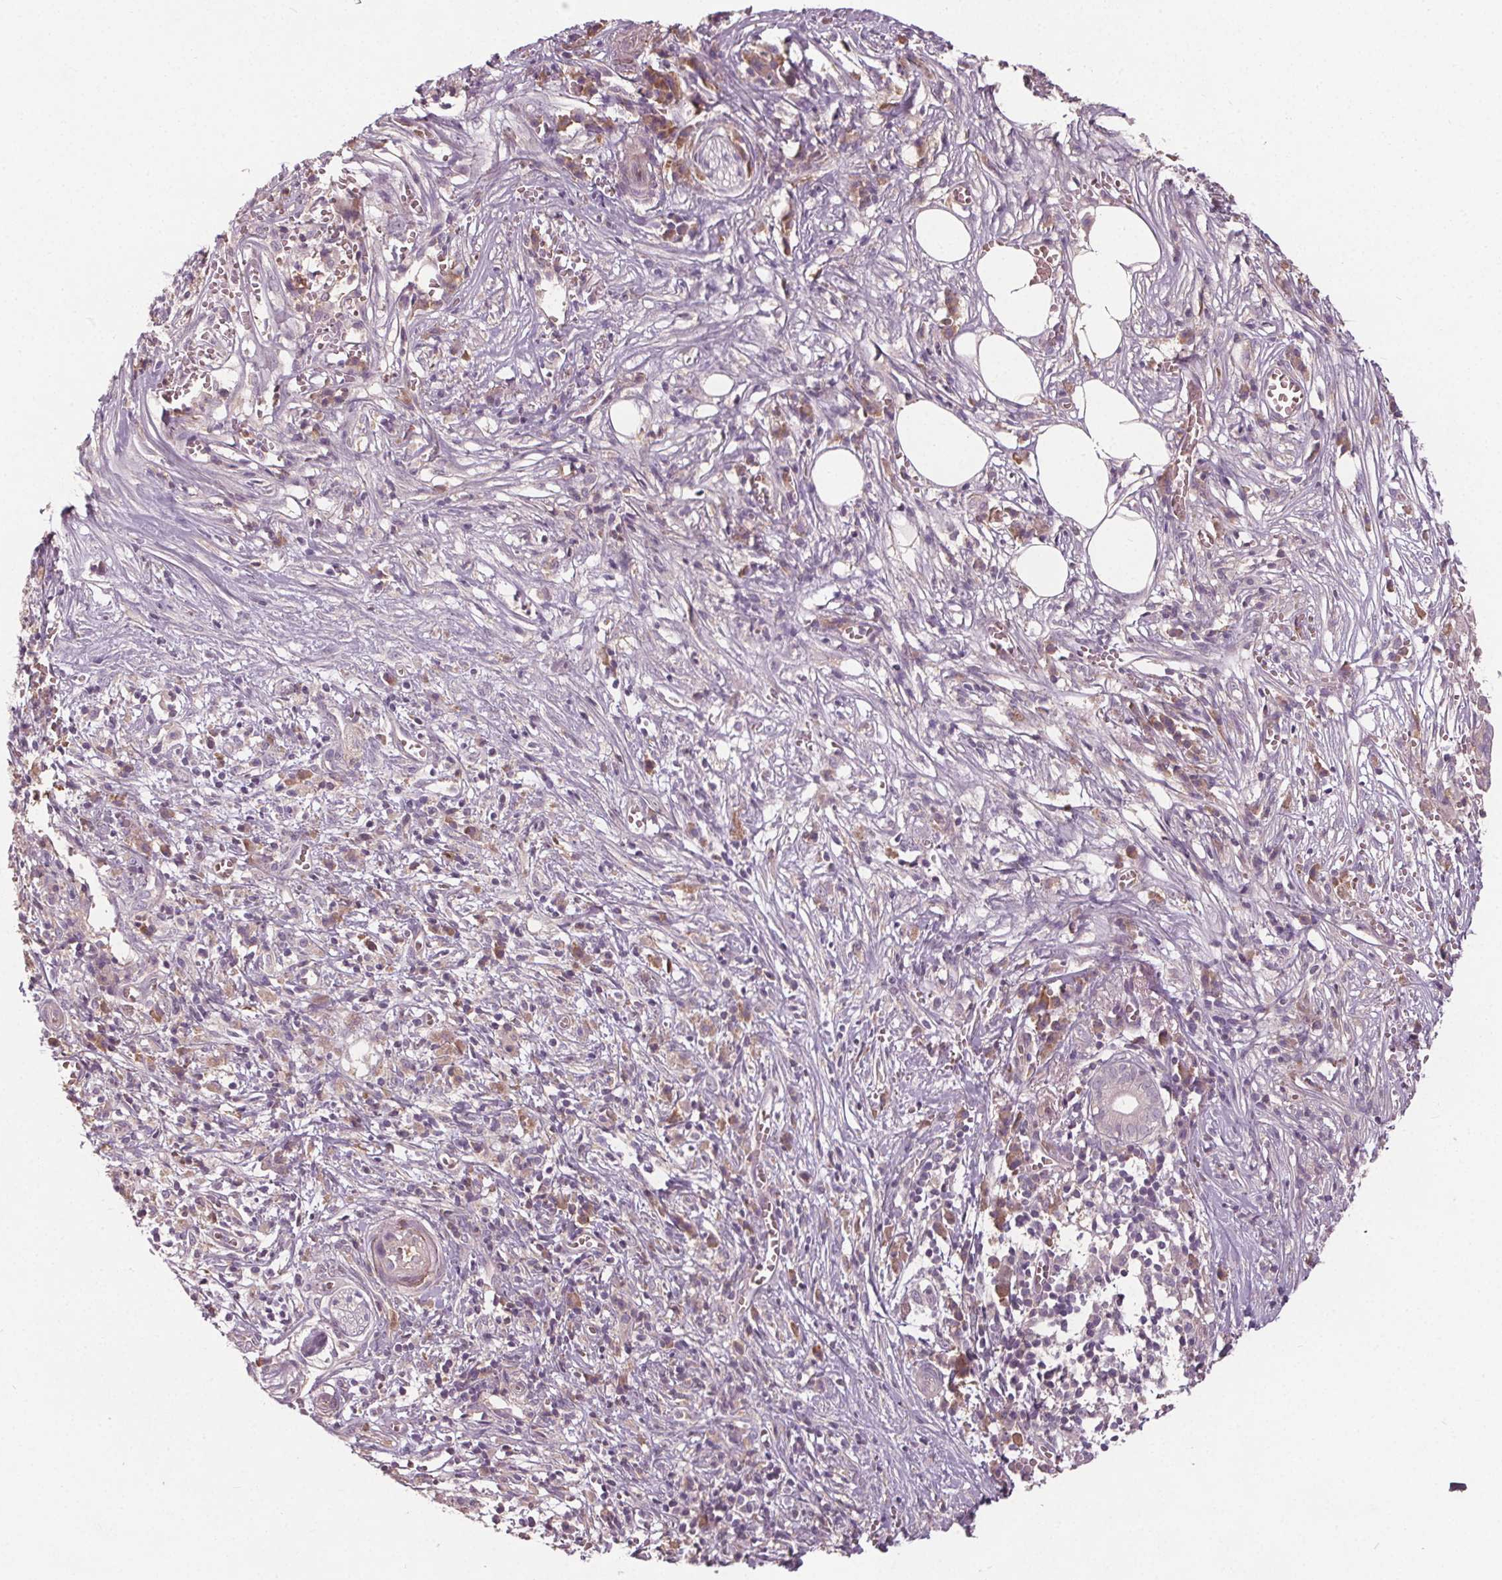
{"staining": {"intensity": "negative", "quantity": "none", "location": "none"}, "tissue": "pancreatic cancer", "cell_type": "Tumor cells", "image_type": "cancer", "snomed": [{"axis": "morphology", "description": "Adenocarcinoma, NOS"}, {"axis": "topography", "description": "Pancreas"}], "caption": "Immunohistochemistry of human pancreatic cancer (adenocarcinoma) displays no expression in tumor cells.", "gene": "PDGFD", "patient": {"sex": "male", "age": 61}}